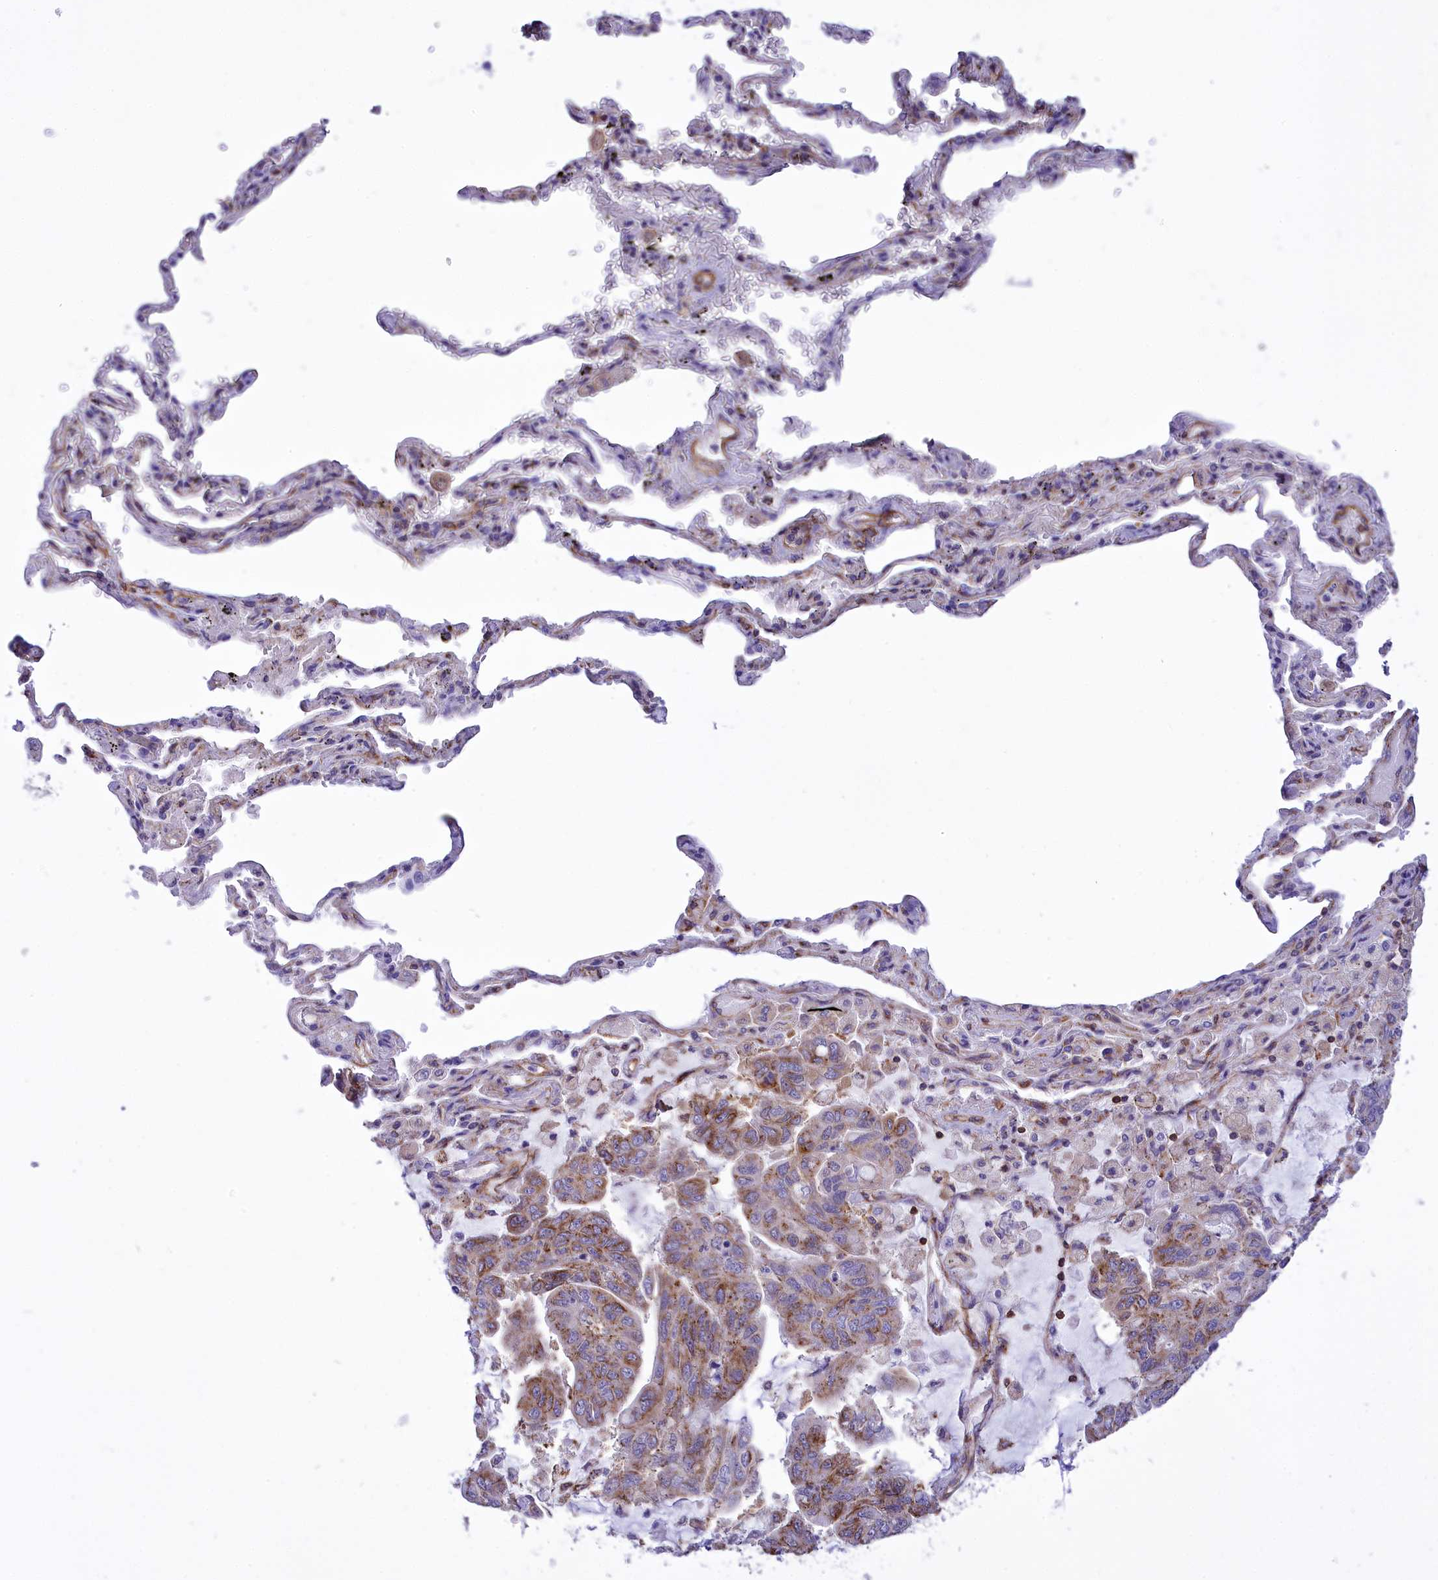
{"staining": {"intensity": "moderate", "quantity": ">75%", "location": "cytoplasmic/membranous"}, "tissue": "lung cancer", "cell_type": "Tumor cells", "image_type": "cancer", "snomed": [{"axis": "morphology", "description": "Adenocarcinoma, NOS"}, {"axis": "topography", "description": "Lung"}], "caption": "Lung adenocarcinoma was stained to show a protein in brown. There is medium levels of moderate cytoplasmic/membranous positivity in approximately >75% of tumor cells. The staining was performed using DAB (3,3'-diaminobenzidine), with brown indicating positive protein expression. Nuclei are stained blue with hematoxylin.", "gene": "SEPTIN9", "patient": {"sex": "male", "age": 64}}